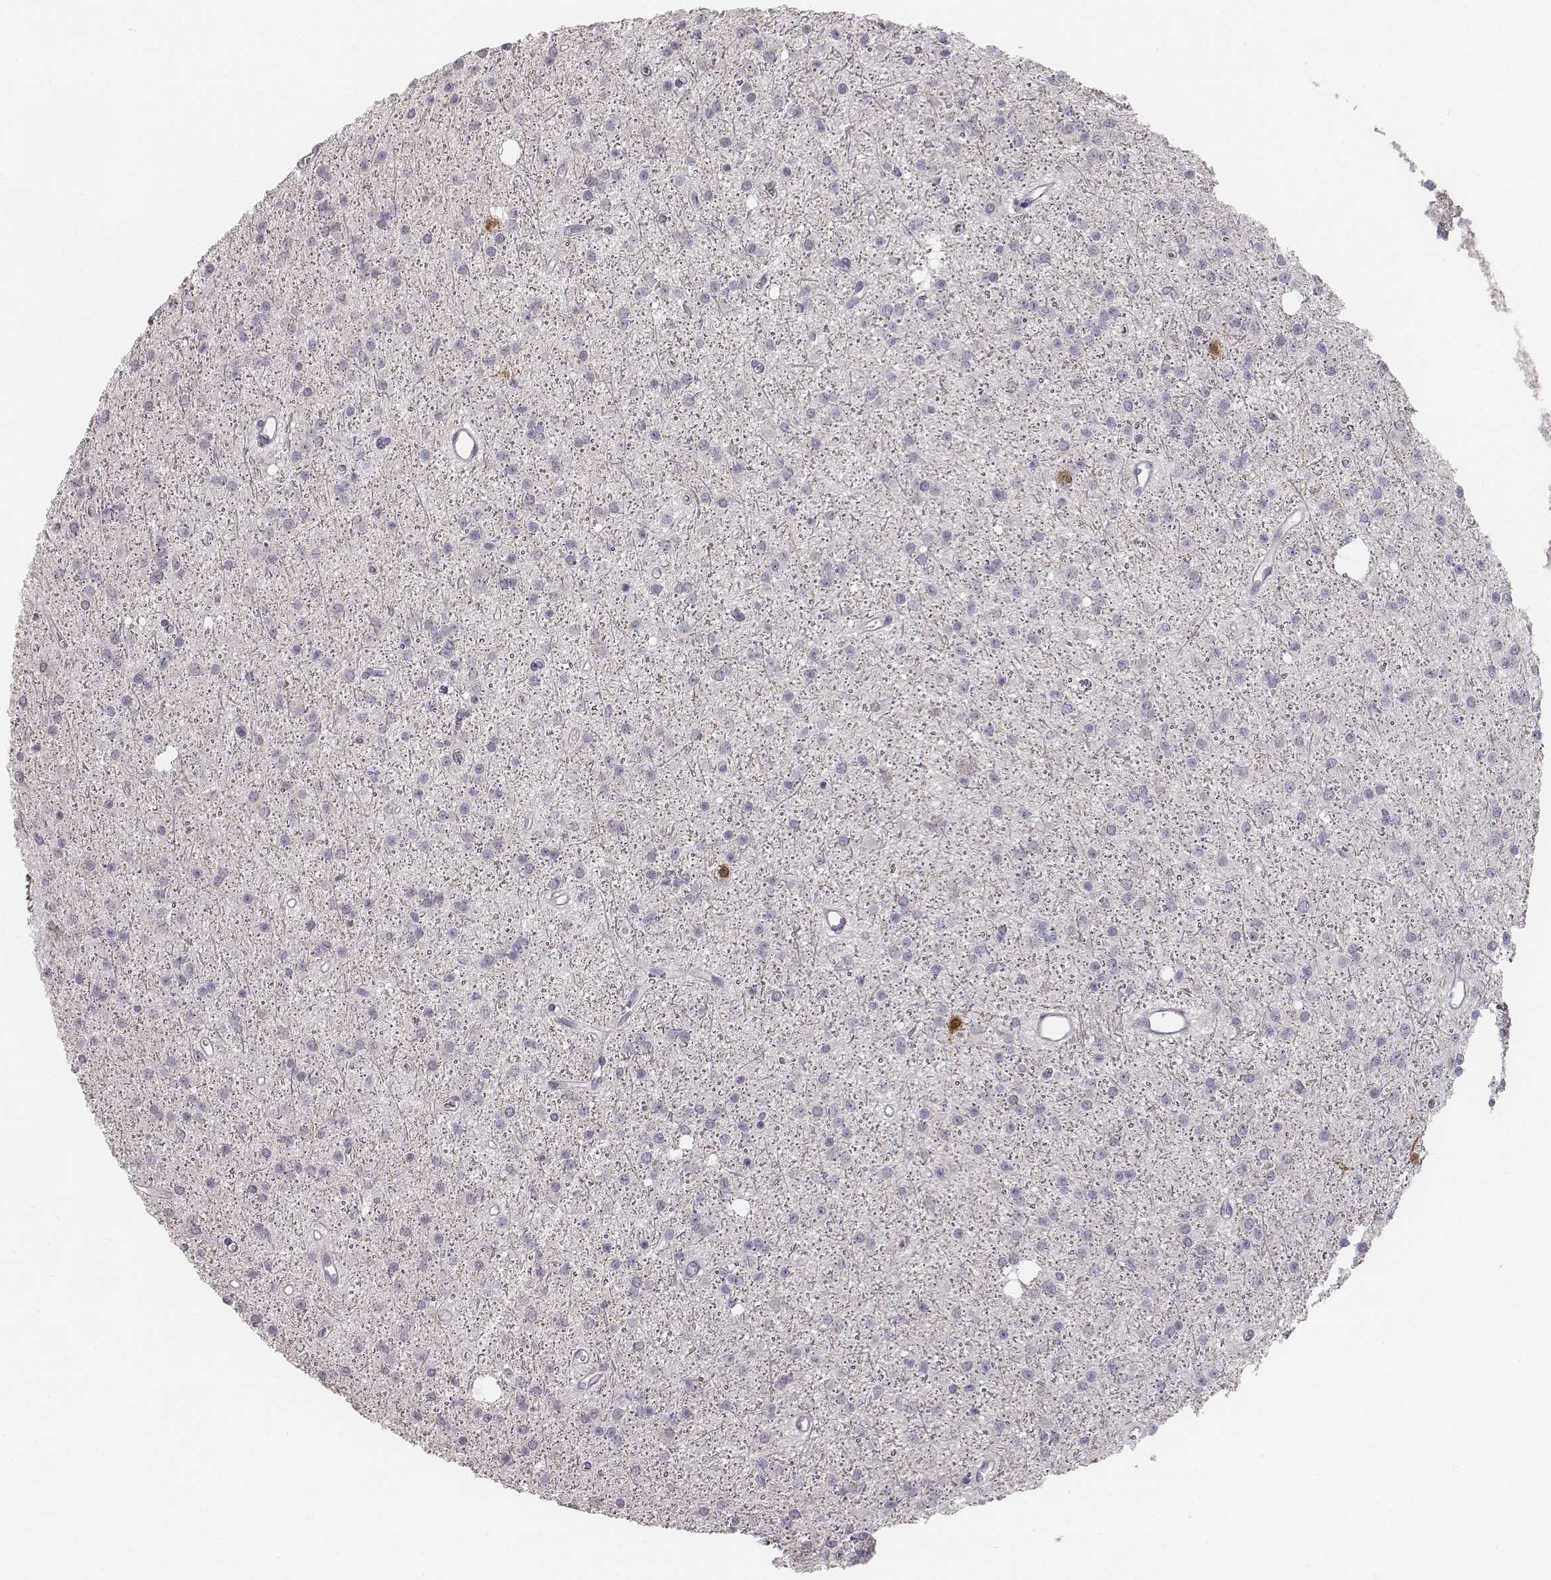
{"staining": {"intensity": "negative", "quantity": "none", "location": "none"}, "tissue": "glioma", "cell_type": "Tumor cells", "image_type": "cancer", "snomed": [{"axis": "morphology", "description": "Glioma, malignant, Low grade"}, {"axis": "topography", "description": "Brain"}], "caption": "DAB immunohistochemical staining of human low-grade glioma (malignant) reveals no significant positivity in tumor cells.", "gene": "PBK", "patient": {"sex": "male", "age": 27}}